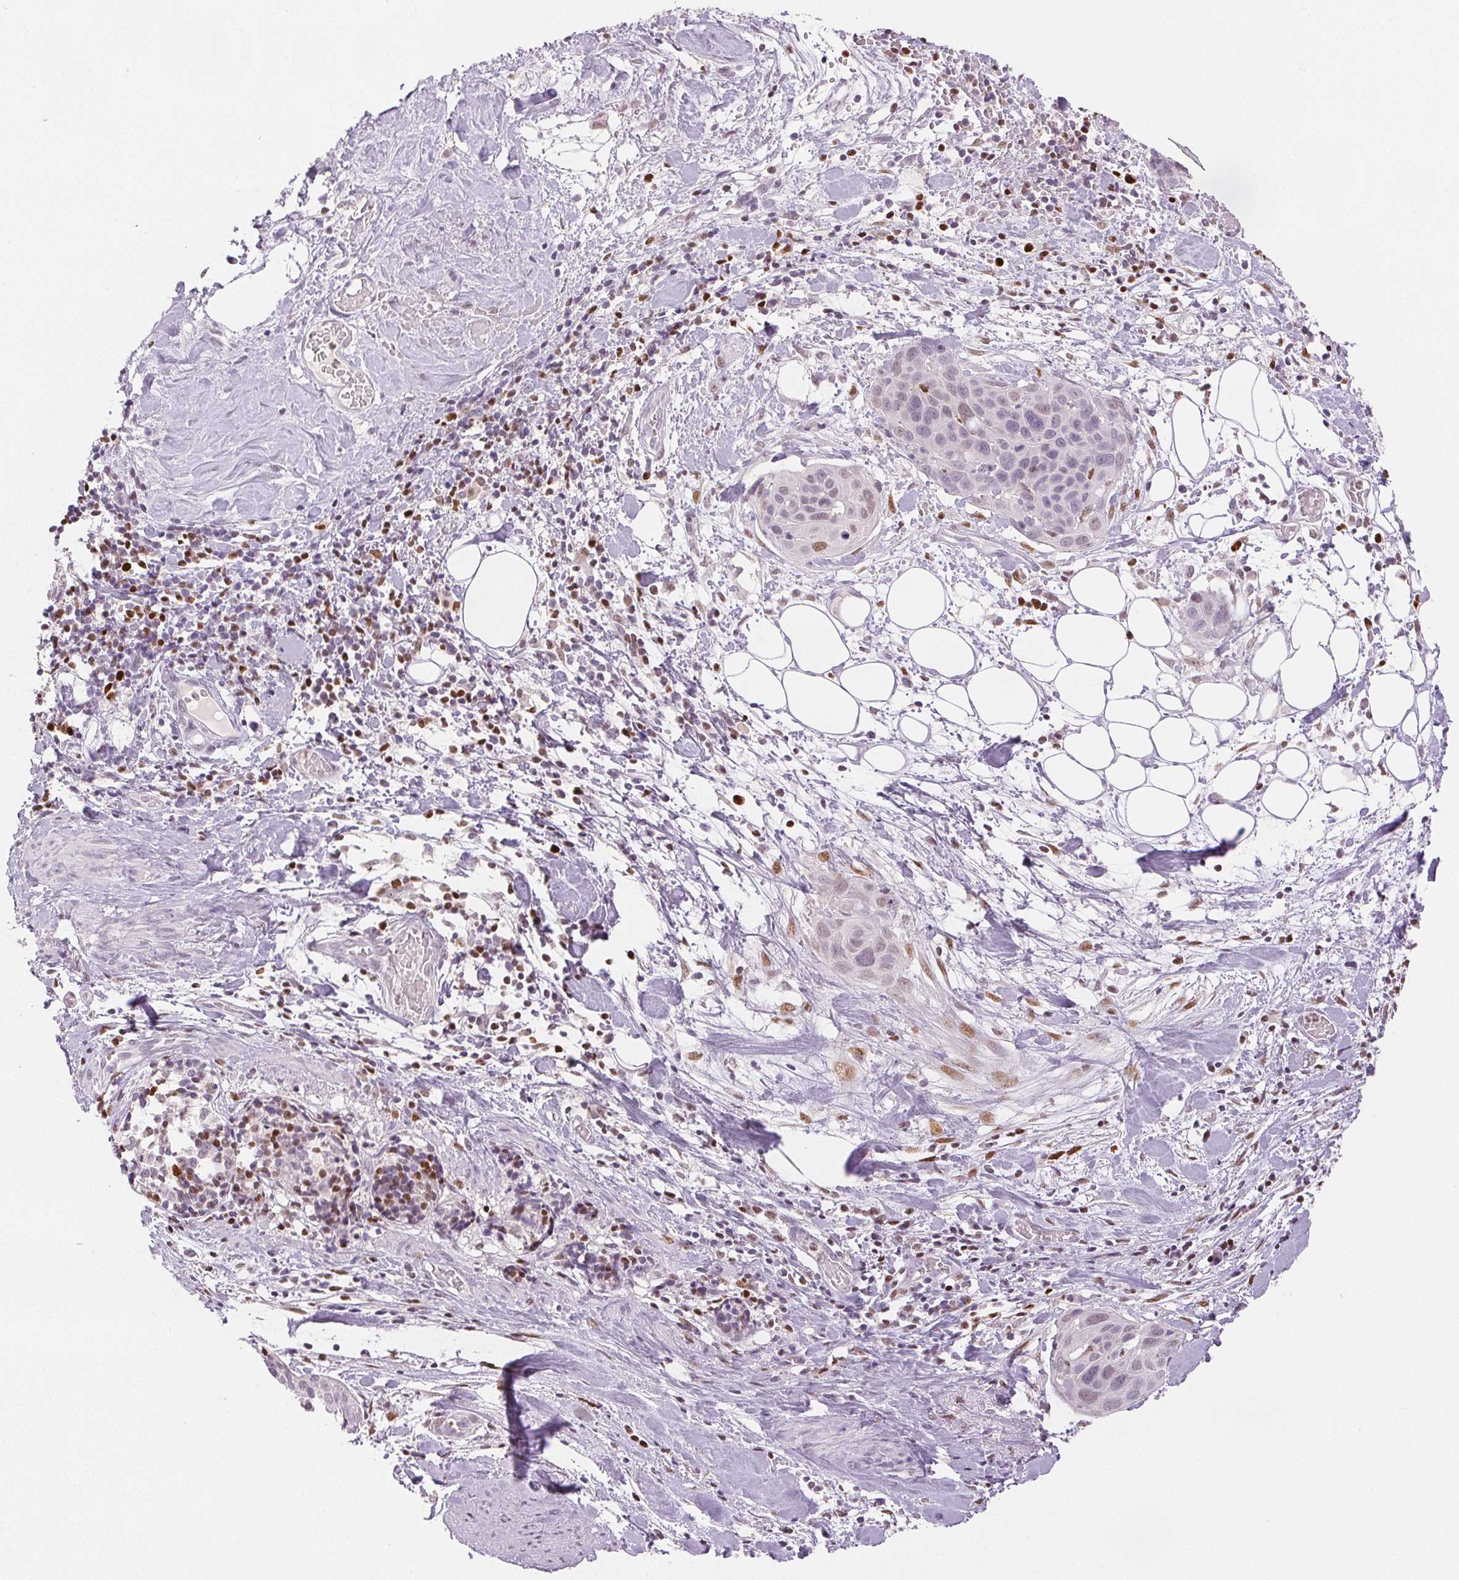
{"staining": {"intensity": "weak", "quantity": "<25%", "location": "nuclear"}, "tissue": "cervical cancer", "cell_type": "Tumor cells", "image_type": "cancer", "snomed": [{"axis": "morphology", "description": "Squamous cell carcinoma, NOS"}, {"axis": "topography", "description": "Cervix"}], "caption": "There is no significant expression in tumor cells of squamous cell carcinoma (cervical). (Brightfield microscopy of DAB immunohistochemistry (IHC) at high magnification).", "gene": "RUNX2", "patient": {"sex": "female", "age": 39}}